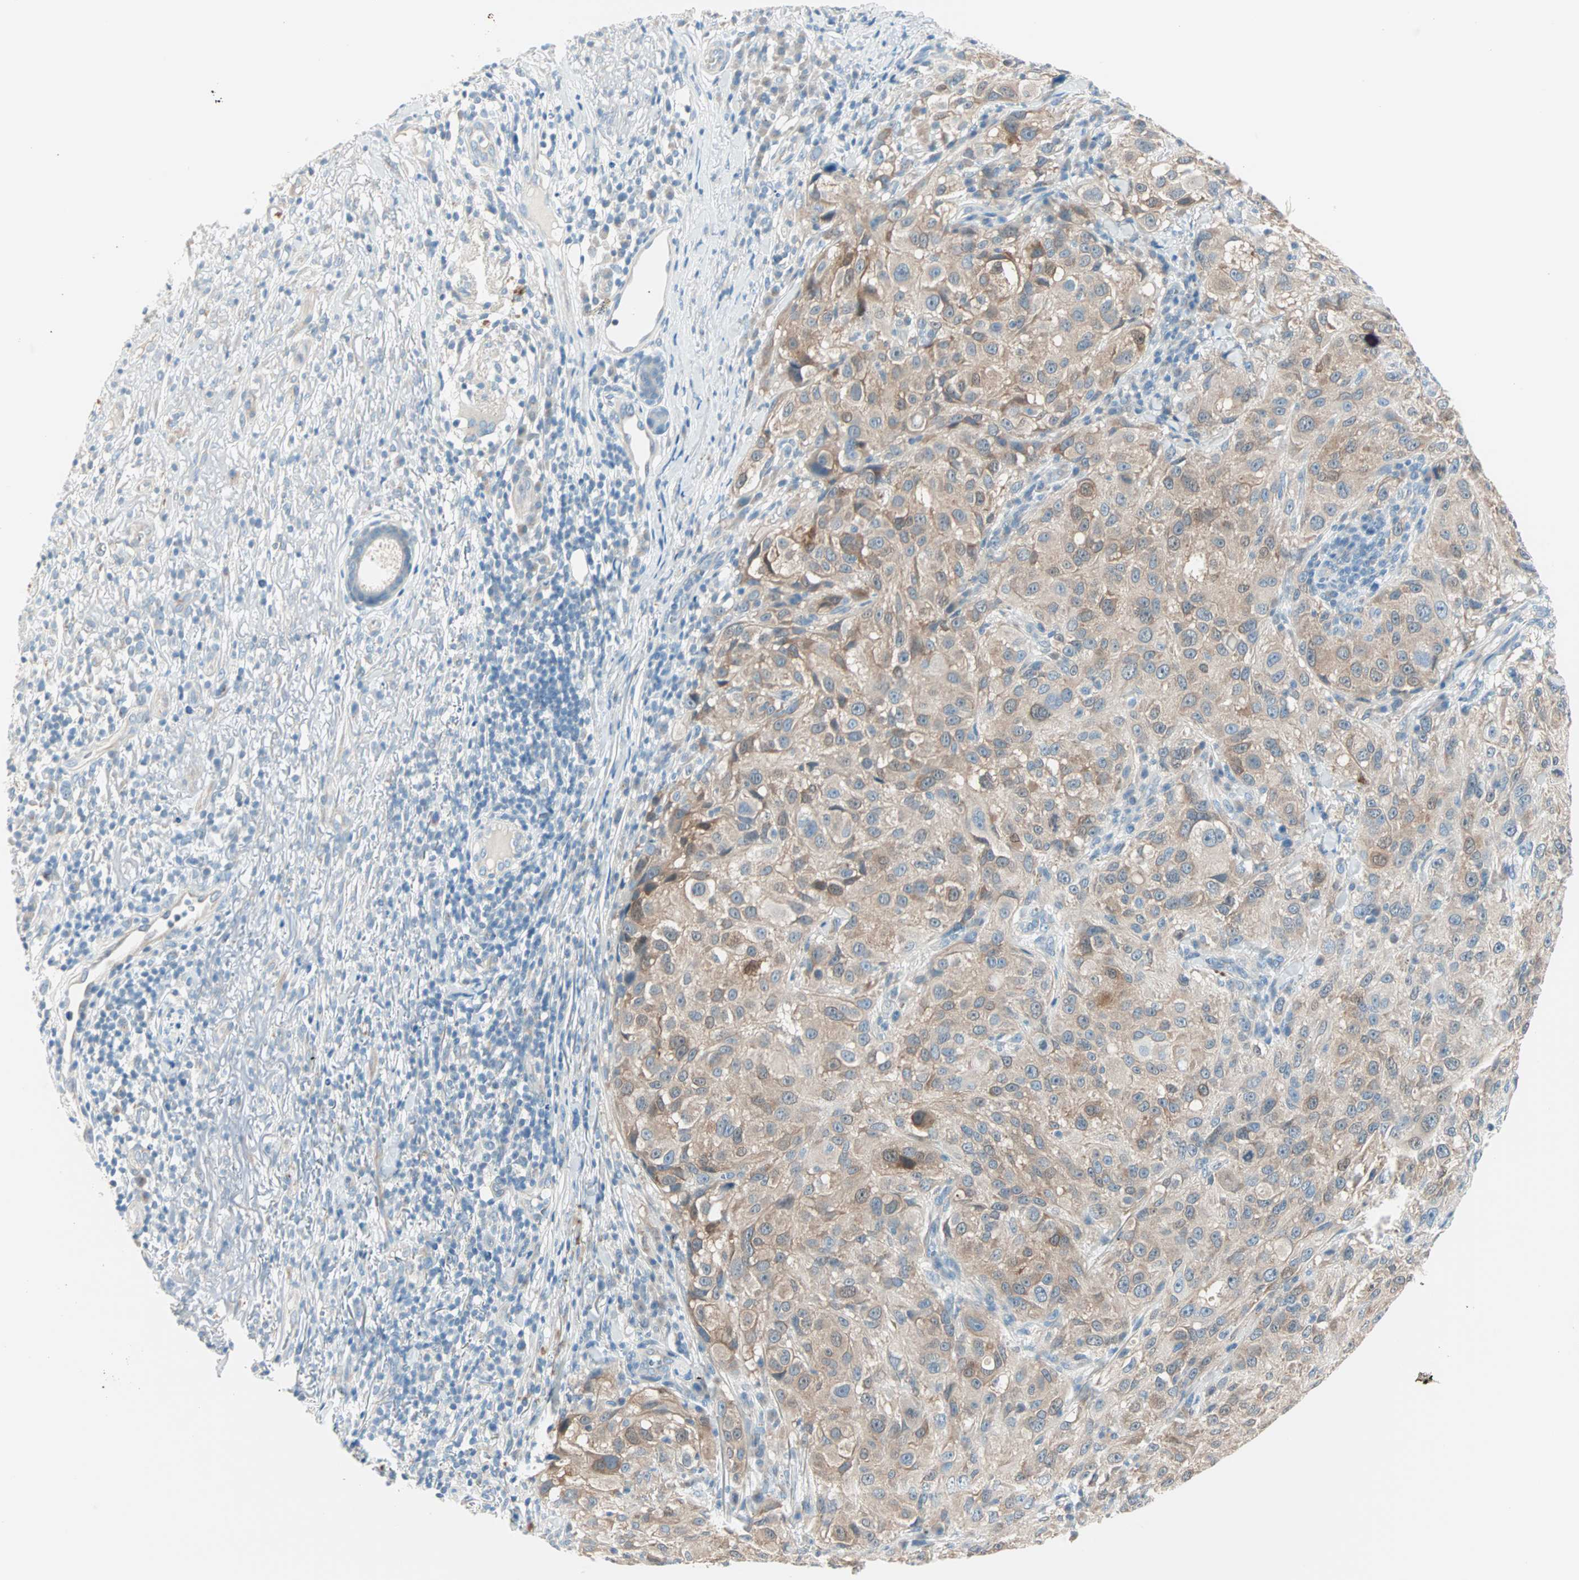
{"staining": {"intensity": "weak", "quantity": ">75%", "location": "cytoplasmic/membranous"}, "tissue": "melanoma", "cell_type": "Tumor cells", "image_type": "cancer", "snomed": [{"axis": "morphology", "description": "Necrosis, NOS"}, {"axis": "morphology", "description": "Malignant melanoma, NOS"}, {"axis": "topography", "description": "Skin"}], "caption": "An image showing weak cytoplasmic/membranous positivity in about >75% of tumor cells in melanoma, as visualized by brown immunohistochemical staining.", "gene": "SULT1C2", "patient": {"sex": "female", "age": 87}}